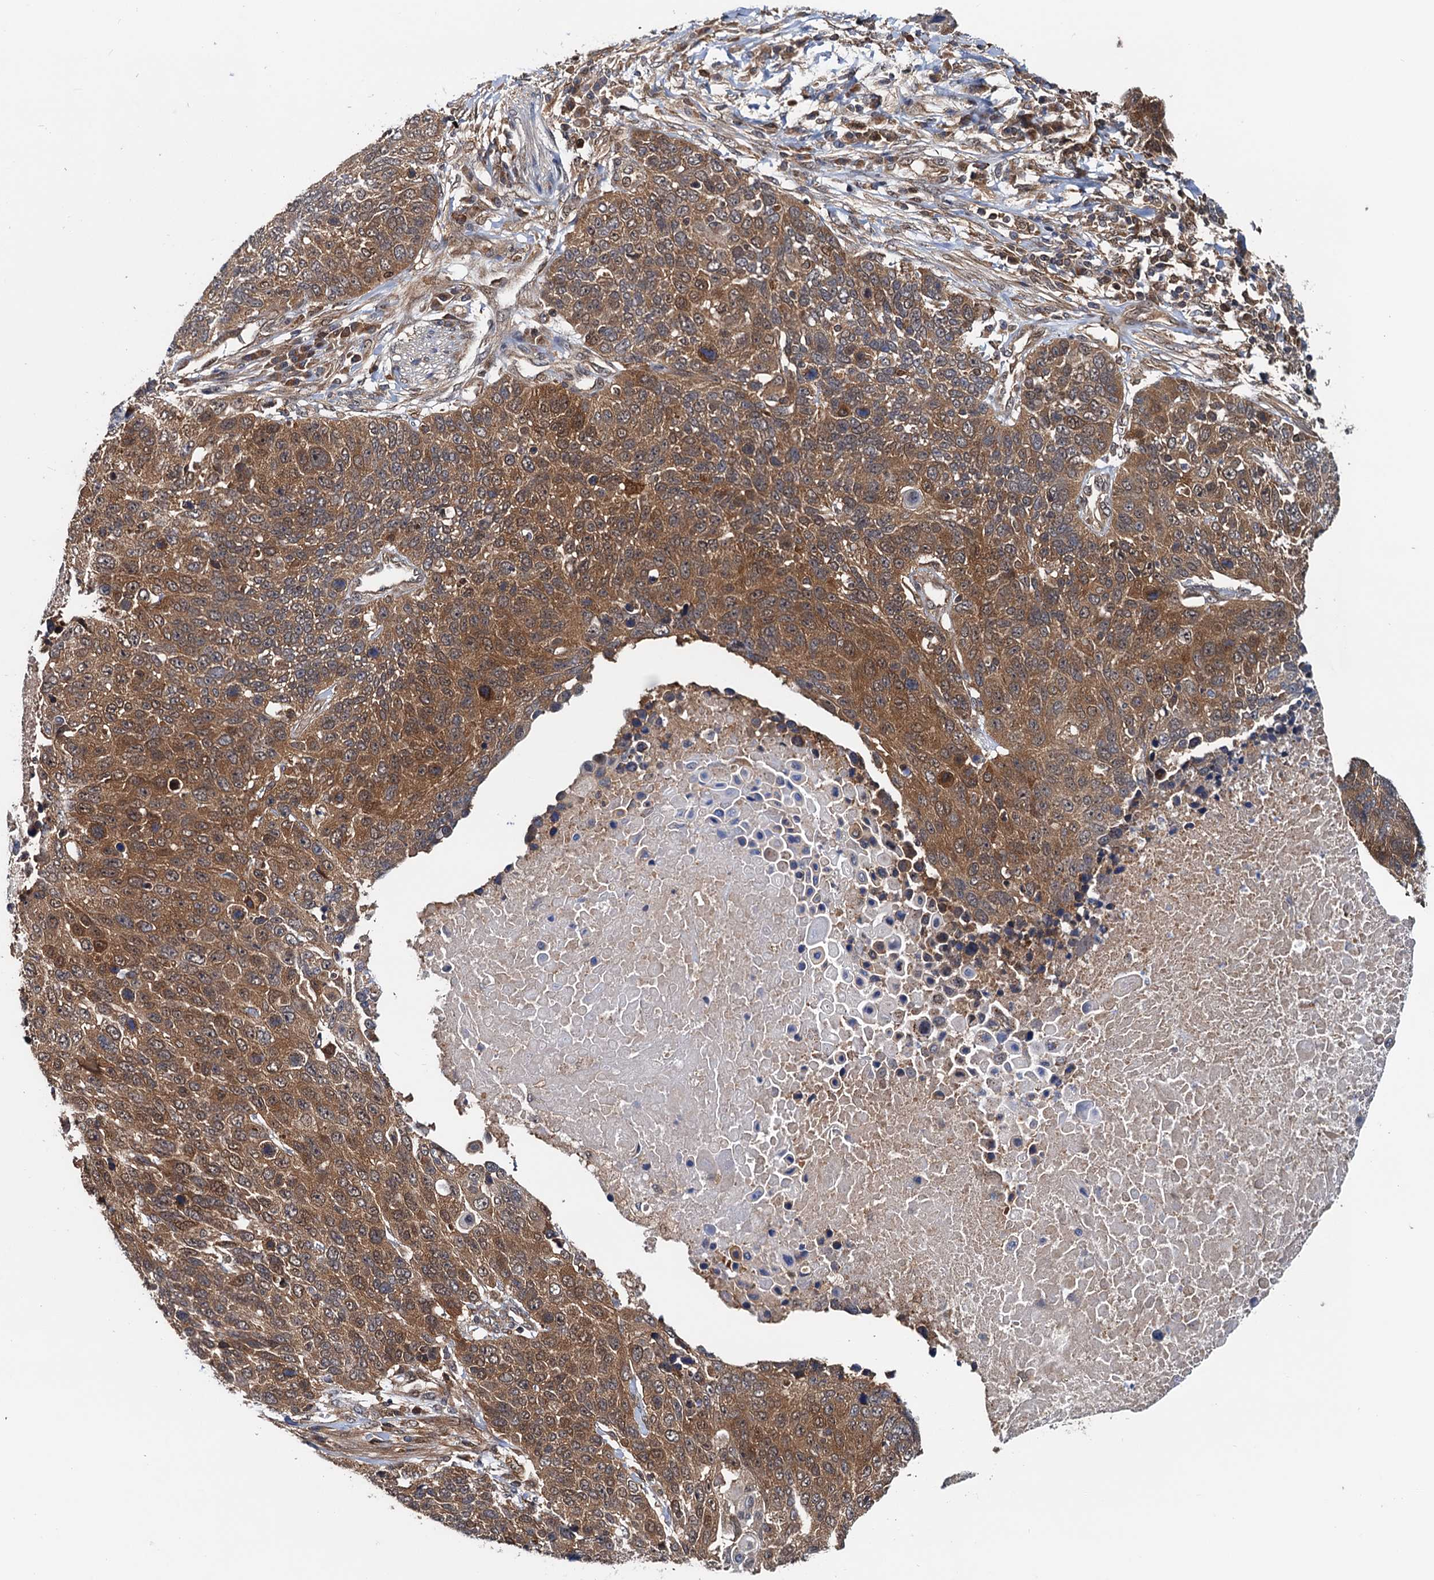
{"staining": {"intensity": "moderate", "quantity": ">75%", "location": "cytoplasmic/membranous,nuclear"}, "tissue": "lung cancer", "cell_type": "Tumor cells", "image_type": "cancer", "snomed": [{"axis": "morphology", "description": "Normal tissue, NOS"}, {"axis": "morphology", "description": "Squamous cell carcinoma, NOS"}, {"axis": "topography", "description": "Lymph node"}, {"axis": "topography", "description": "Lung"}], "caption": "This image demonstrates IHC staining of lung squamous cell carcinoma, with medium moderate cytoplasmic/membranous and nuclear expression in approximately >75% of tumor cells.", "gene": "AAGAB", "patient": {"sex": "male", "age": 66}}